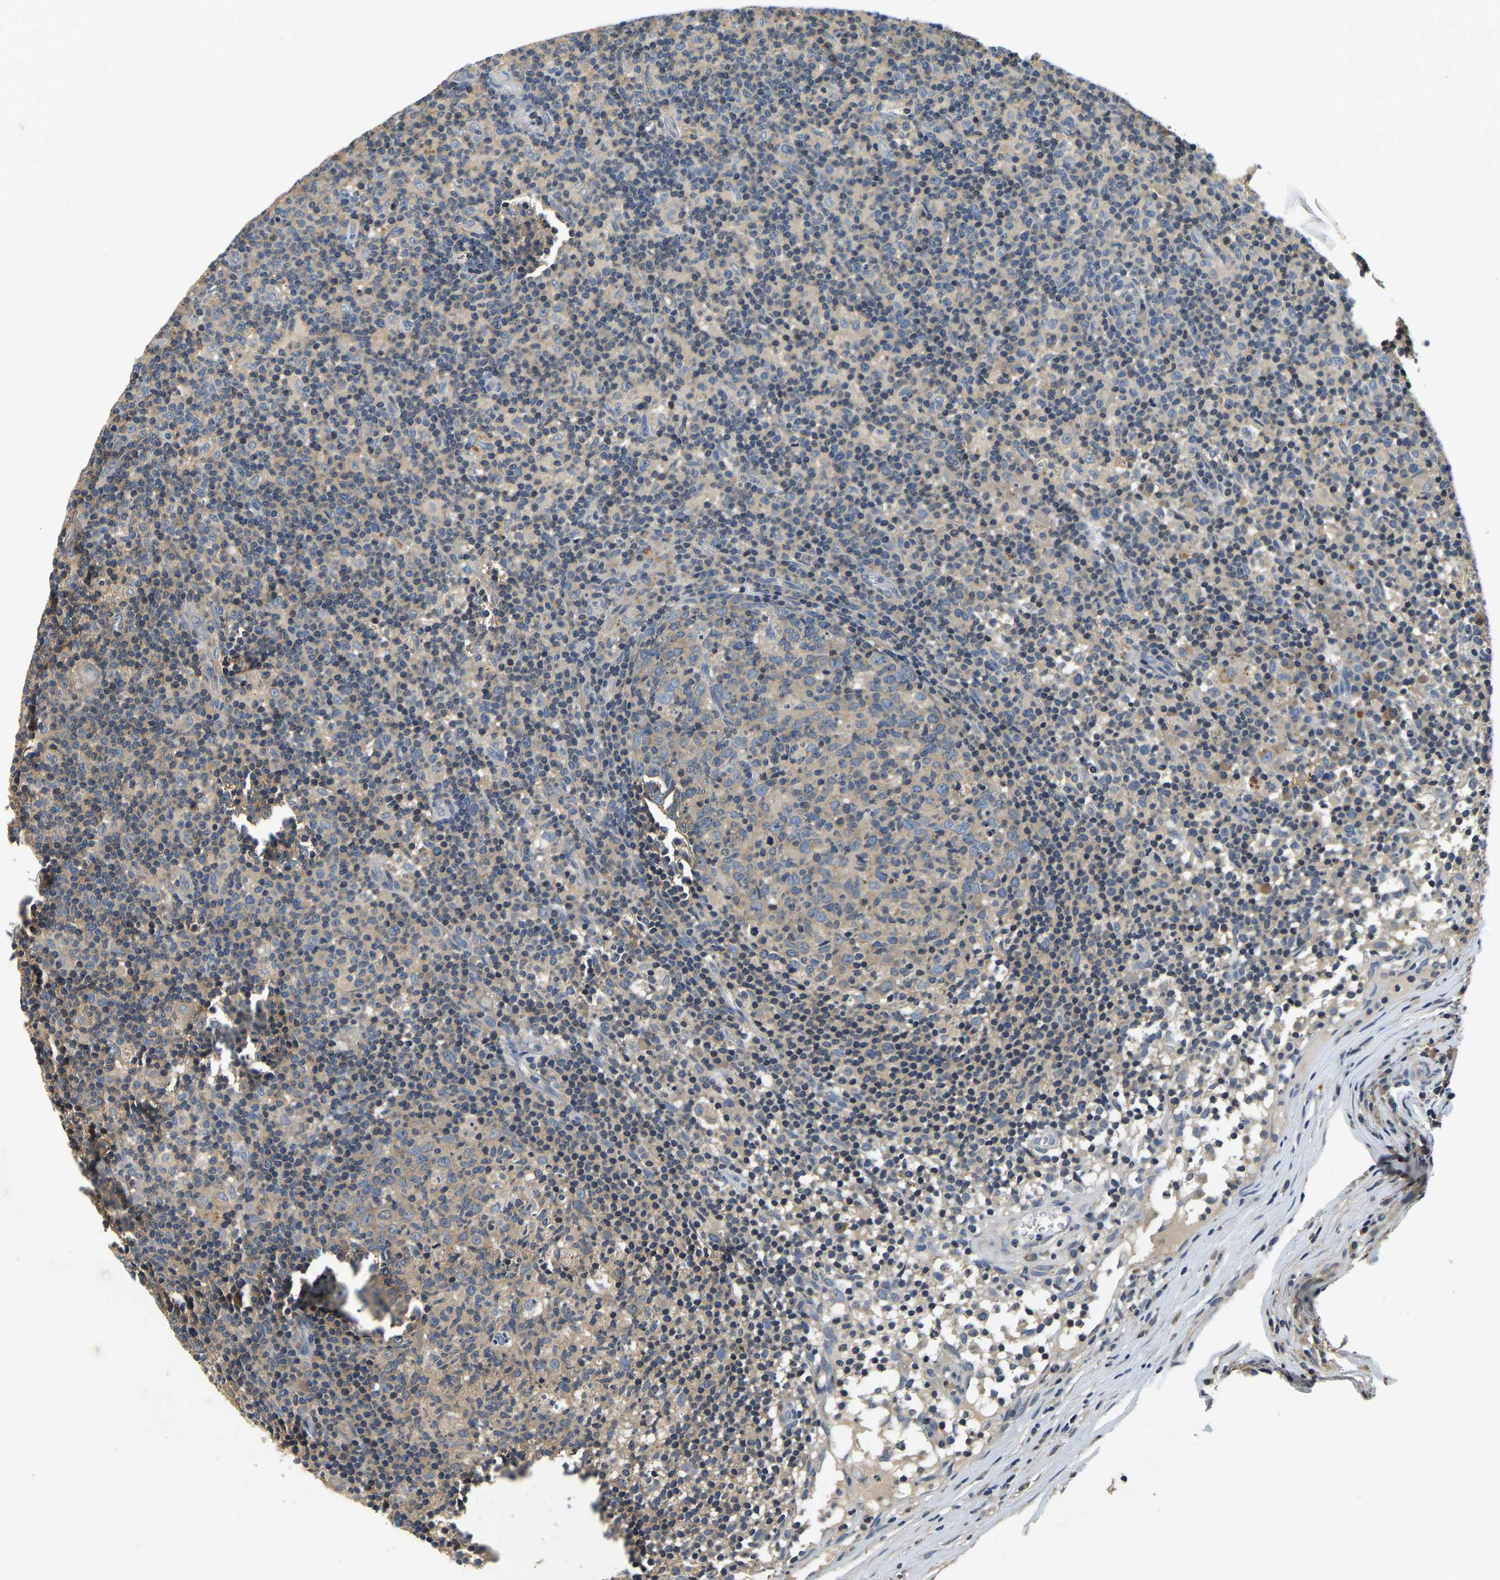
{"staining": {"intensity": "weak", "quantity": ">75%", "location": "cytoplasmic/membranous"}, "tissue": "lymph node", "cell_type": "Germinal center cells", "image_type": "normal", "snomed": [{"axis": "morphology", "description": "Normal tissue, NOS"}, {"axis": "morphology", "description": "Inflammation, NOS"}, {"axis": "topography", "description": "Lymph node"}], "caption": "Protein staining by IHC displays weak cytoplasmic/membranous positivity in approximately >75% of germinal center cells in benign lymph node.", "gene": "RESF1", "patient": {"sex": "male", "age": 55}}